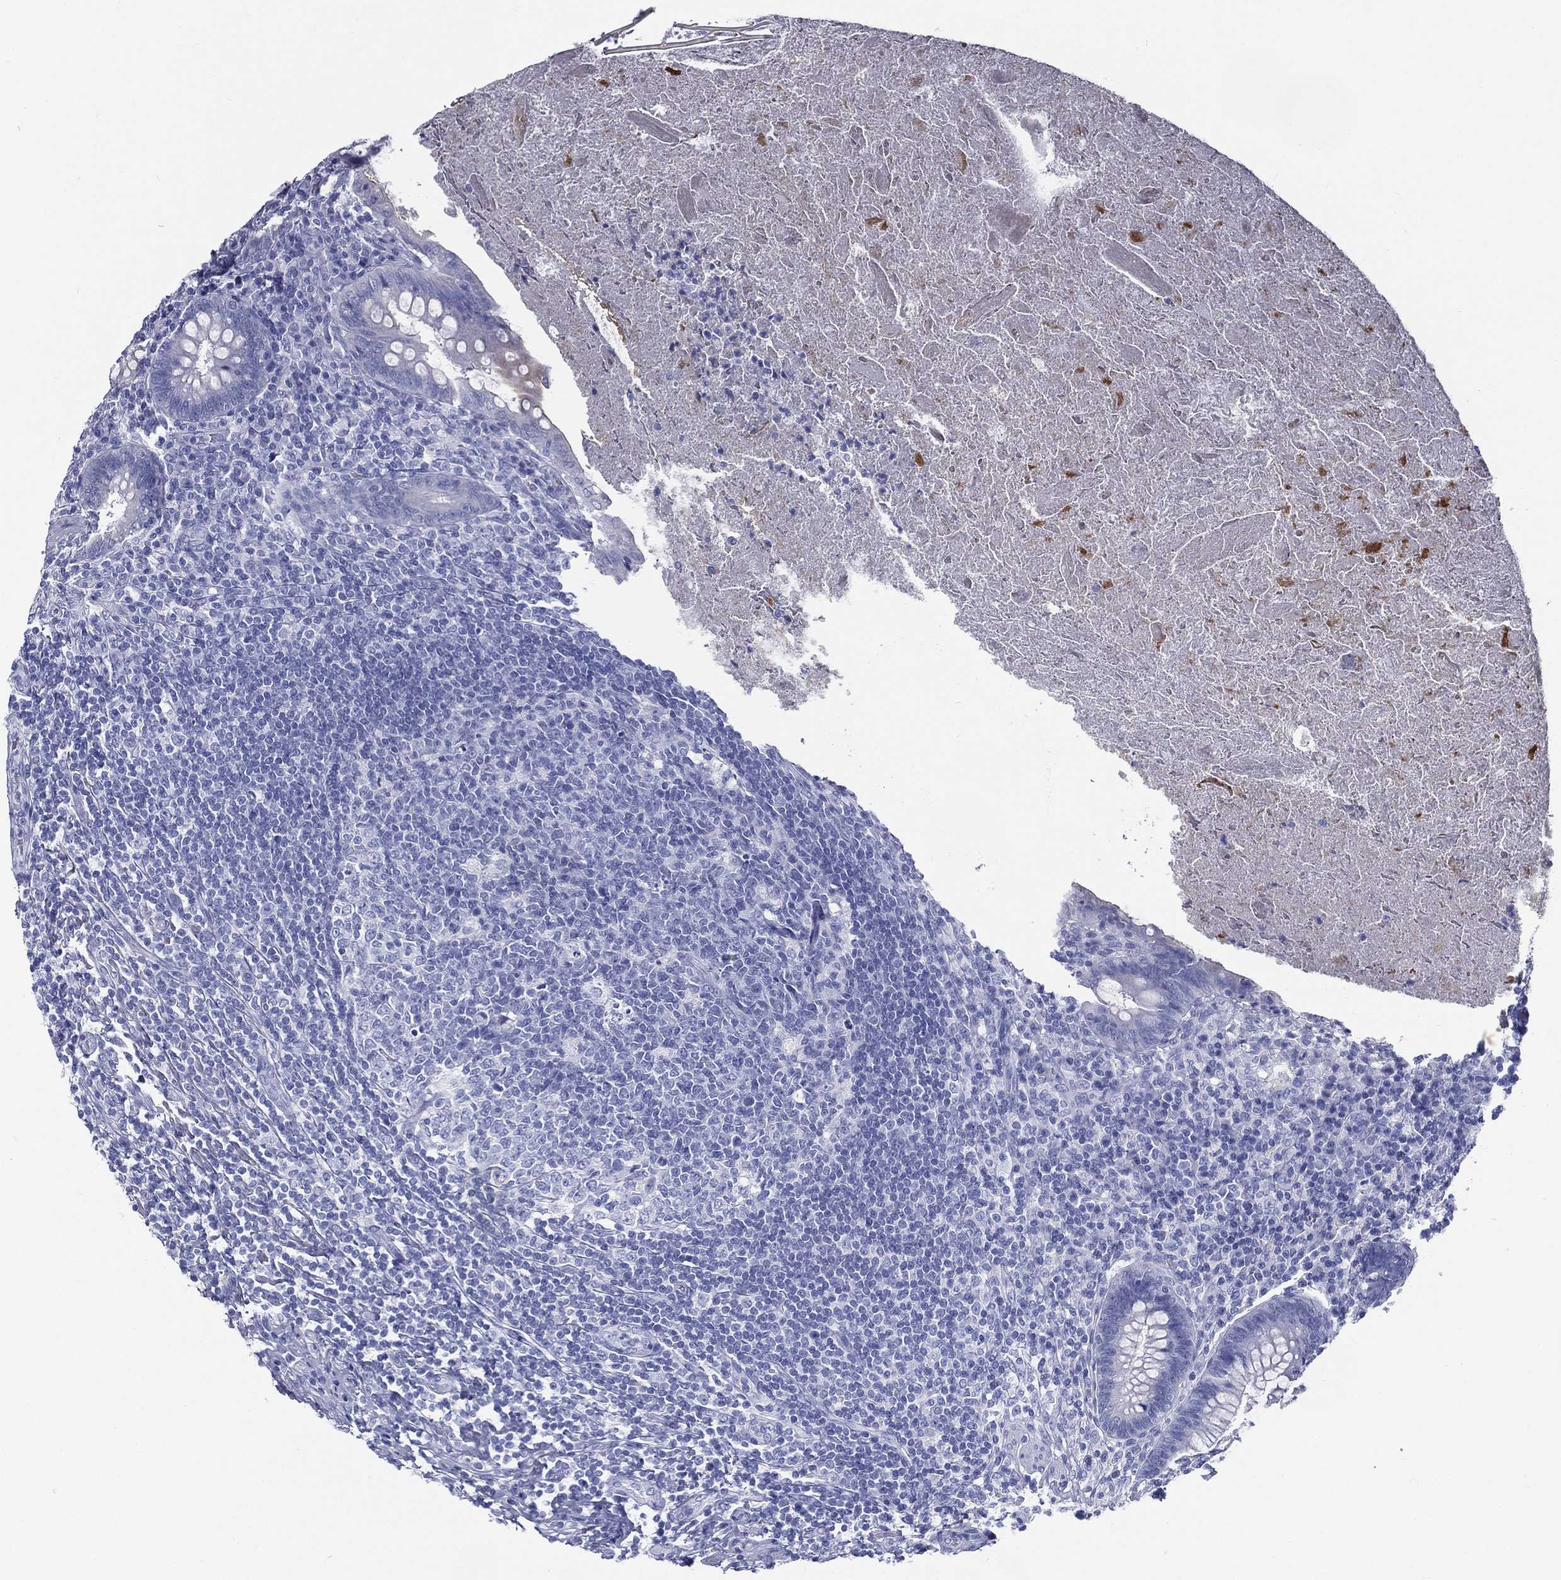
{"staining": {"intensity": "negative", "quantity": "none", "location": "none"}, "tissue": "appendix", "cell_type": "Glandular cells", "image_type": "normal", "snomed": [{"axis": "morphology", "description": "Normal tissue, NOS"}, {"axis": "topography", "description": "Appendix"}], "caption": "There is no significant staining in glandular cells of appendix. (DAB IHC, high magnification).", "gene": "RSPH4A", "patient": {"sex": "male", "age": 47}}